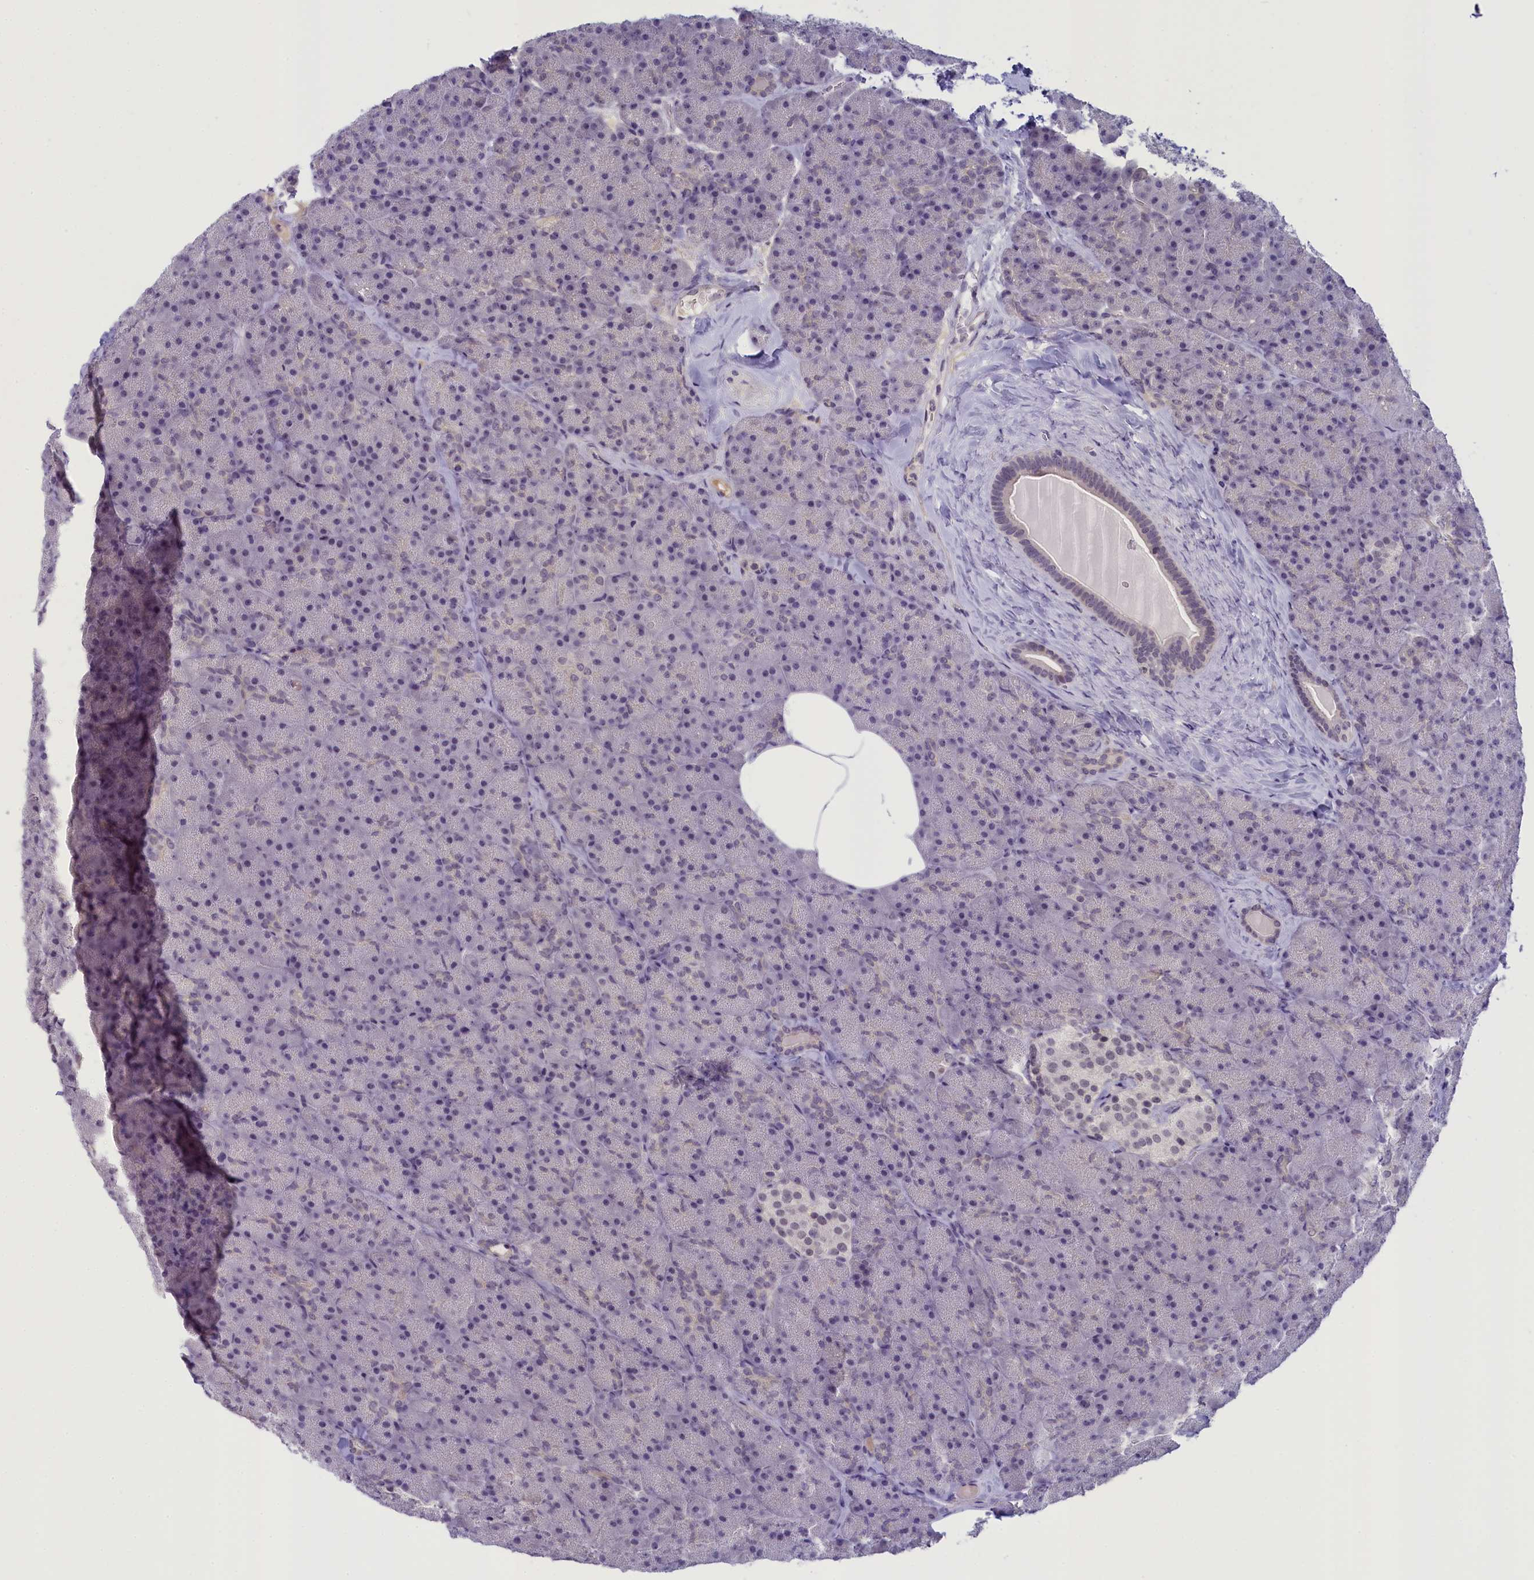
{"staining": {"intensity": "weak", "quantity": "<25%", "location": "nuclear"}, "tissue": "pancreas", "cell_type": "Exocrine glandular cells", "image_type": "normal", "snomed": [{"axis": "morphology", "description": "Normal tissue, NOS"}, {"axis": "topography", "description": "Pancreas"}], "caption": "Protein analysis of normal pancreas exhibits no significant expression in exocrine glandular cells. Brightfield microscopy of immunohistochemistry (IHC) stained with DAB (brown) and hematoxylin (blue), captured at high magnification.", "gene": "CRAMP1", "patient": {"sex": "male", "age": 36}}